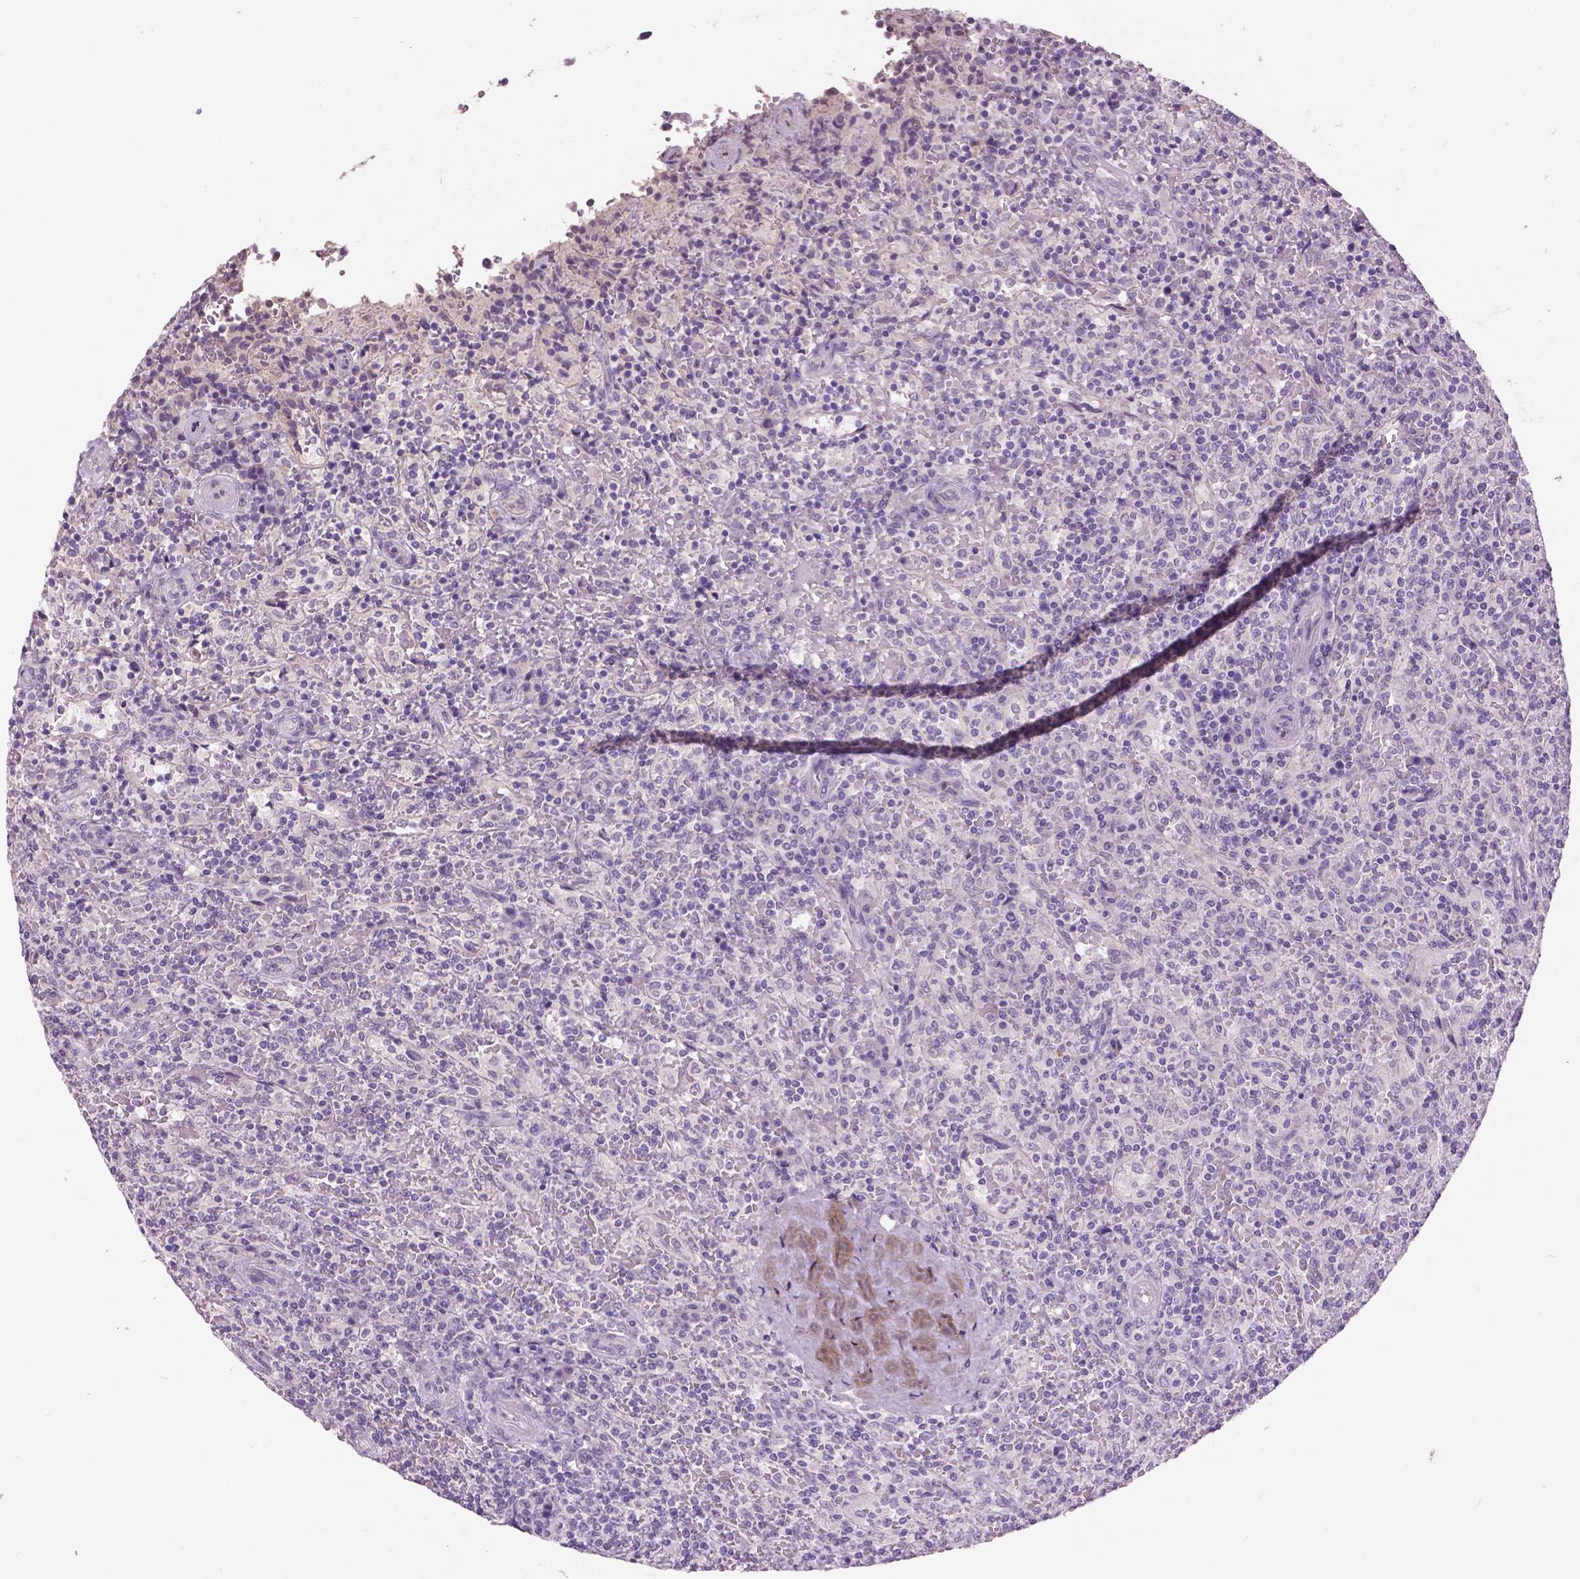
{"staining": {"intensity": "negative", "quantity": "none", "location": "none"}, "tissue": "lymphoma", "cell_type": "Tumor cells", "image_type": "cancer", "snomed": [{"axis": "morphology", "description": "Malignant lymphoma, non-Hodgkin's type, Low grade"}, {"axis": "topography", "description": "Spleen"}], "caption": "Protein analysis of malignant lymphoma, non-Hodgkin's type (low-grade) demonstrates no significant positivity in tumor cells.", "gene": "GRIN2A", "patient": {"sex": "male", "age": 62}}